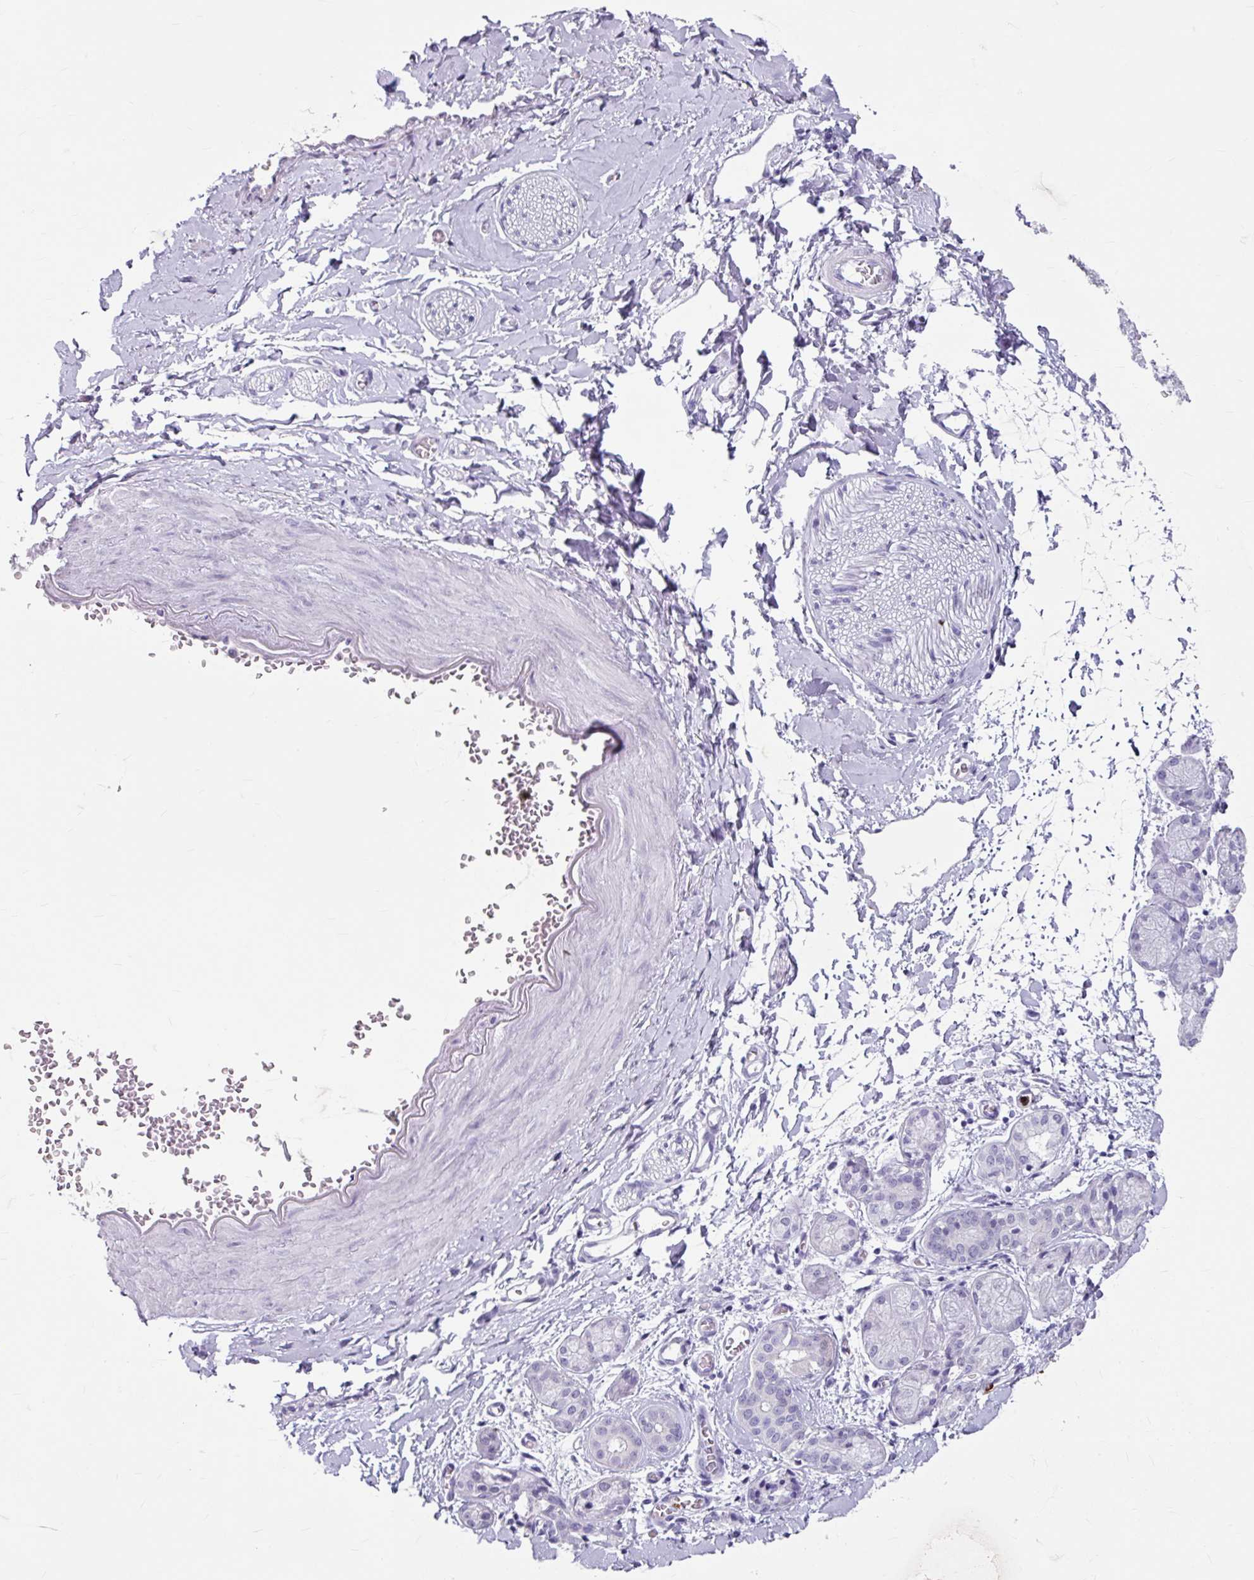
{"staining": {"intensity": "negative", "quantity": "none", "location": "none"}, "tissue": "adipose tissue", "cell_type": "Adipocytes", "image_type": "normal", "snomed": [{"axis": "morphology", "description": "Normal tissue, NOS"}, {"axis": "topography", "description": "Salivary gland"}, {"axis": "topography", "description": "Peripheral nerve tissue"}], "caption": "IHC of benign human adipose tissue exhibits no expression in adipocytes. (Brightfield microscopy of DAB (3,3'-diaminobenzidine) immunohistochemistry at high magnification).", "gene": "ANKRD1", "patient": {"sex": "female", "age": 24}}